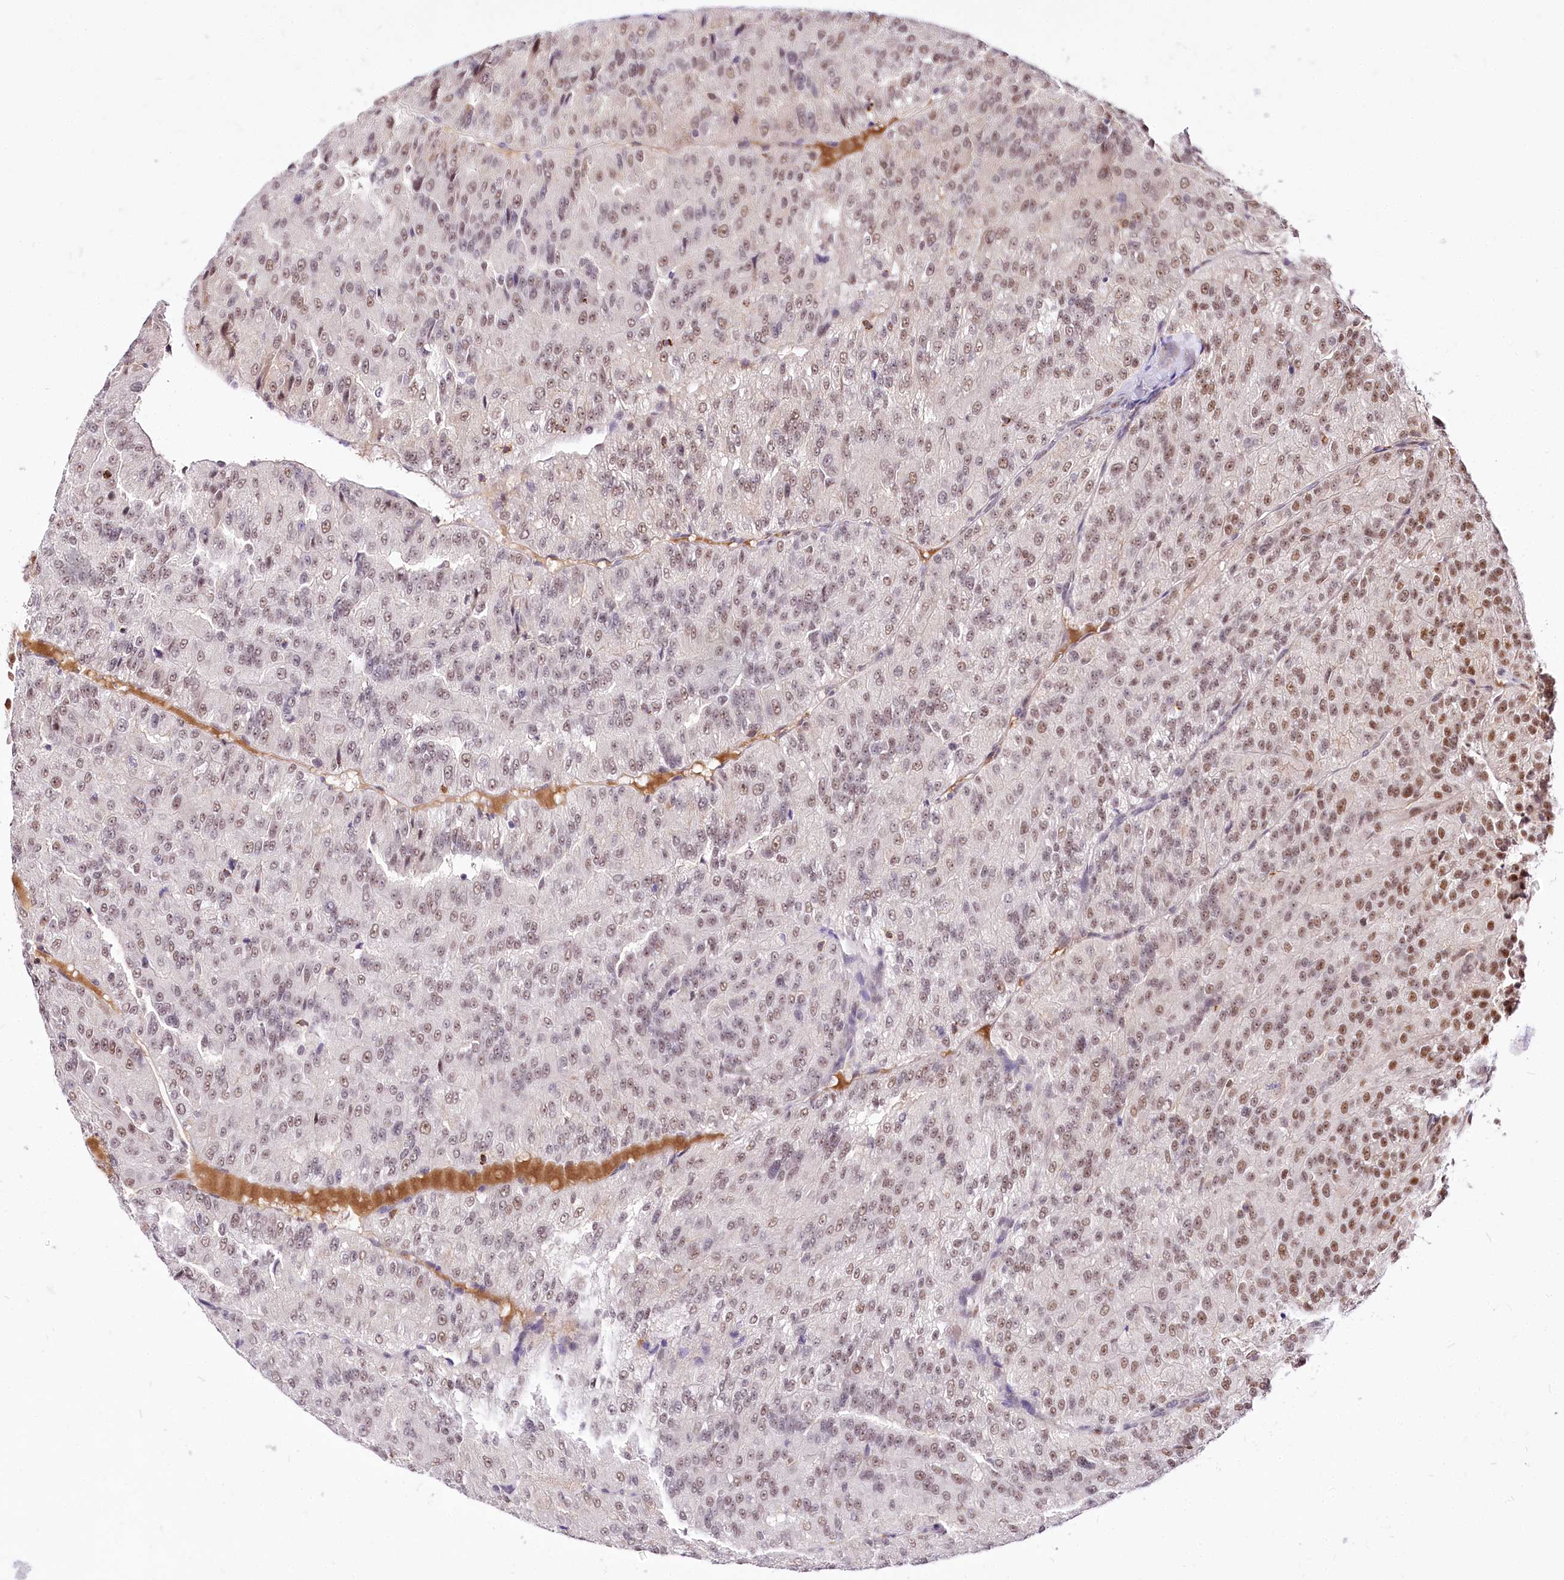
{"staining": {"intensity": "moderate", "quantity": "25%-75%", "location": "nuclear"}, "tissue": "renal cancer", "cell_type": "Tumor cells", "image_type": "cancer", "snomed": [{"axis": "morphology", "description": "Adenocarcinoma, NOS"}, {"axis": "topography", "description": "Kidney"}], "caption": "A histopathology image of human renal cancer (adenocarcinoma) stained for a protein shows moderate nuclear brown staining in tumor cells.", "gene": "POLA2", "patient": {"sex": "female", "age": 63}}